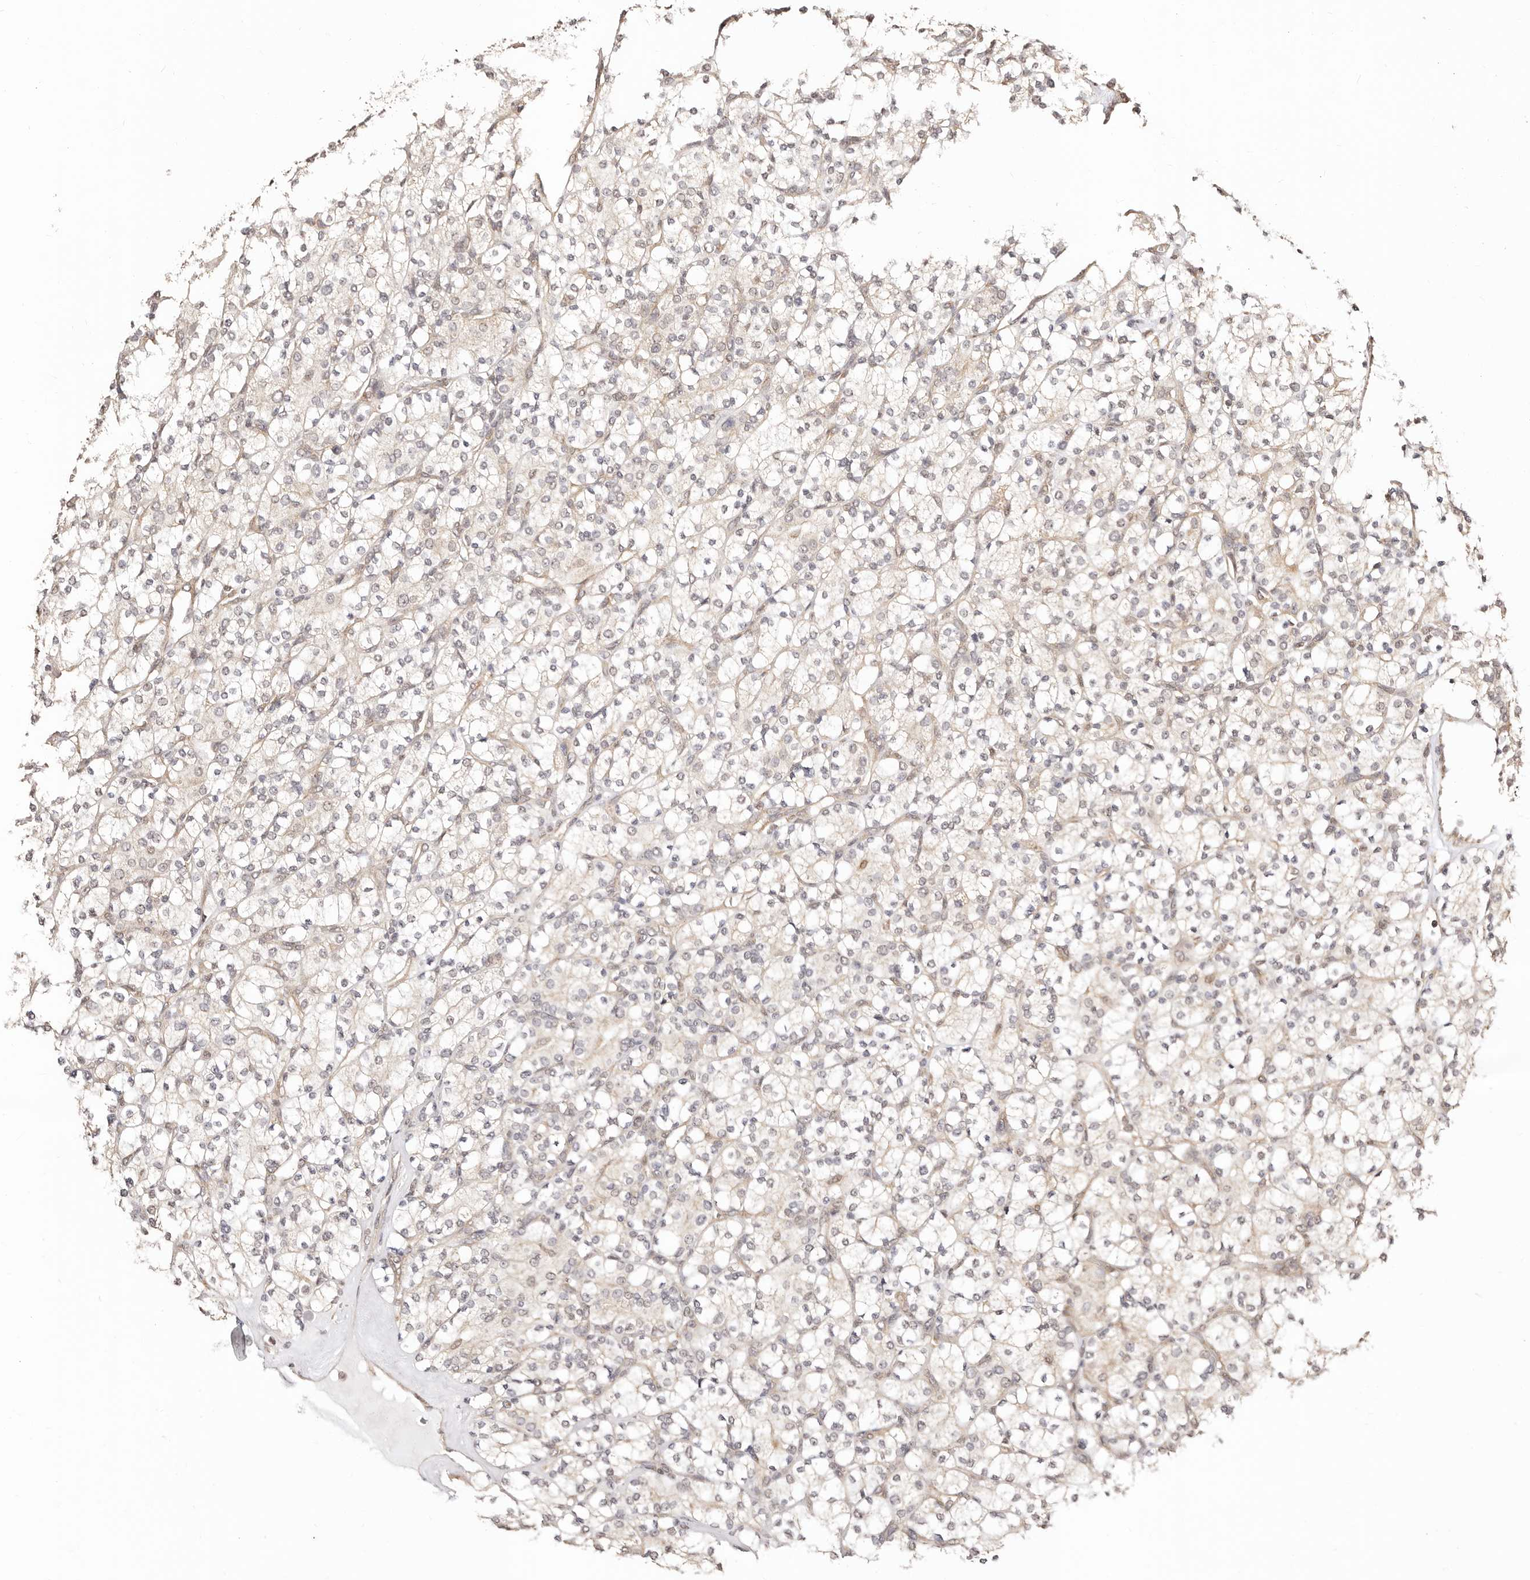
{"staining": {"intensity": "weak", "quantity": "<25%", "location": "cytoplasmic/membranous"}, "tissue": "renal cancer", "cell_type": "Tumor cells", "image_type": "cancer", "snomed": [{"axis": "morphology", "description": "Adenocarcinoma, NOS"}, {"axis": "topography", "description": "Kidney"}], "caption": "DAB (3,3'-diaminobenzidine) immunohistochemical staining of human renal adenocarcinoma reveals no significant positivity in tumor cells.", "gene": "CTNNBL1", "patient": {"sex": "male", "age": 77}}